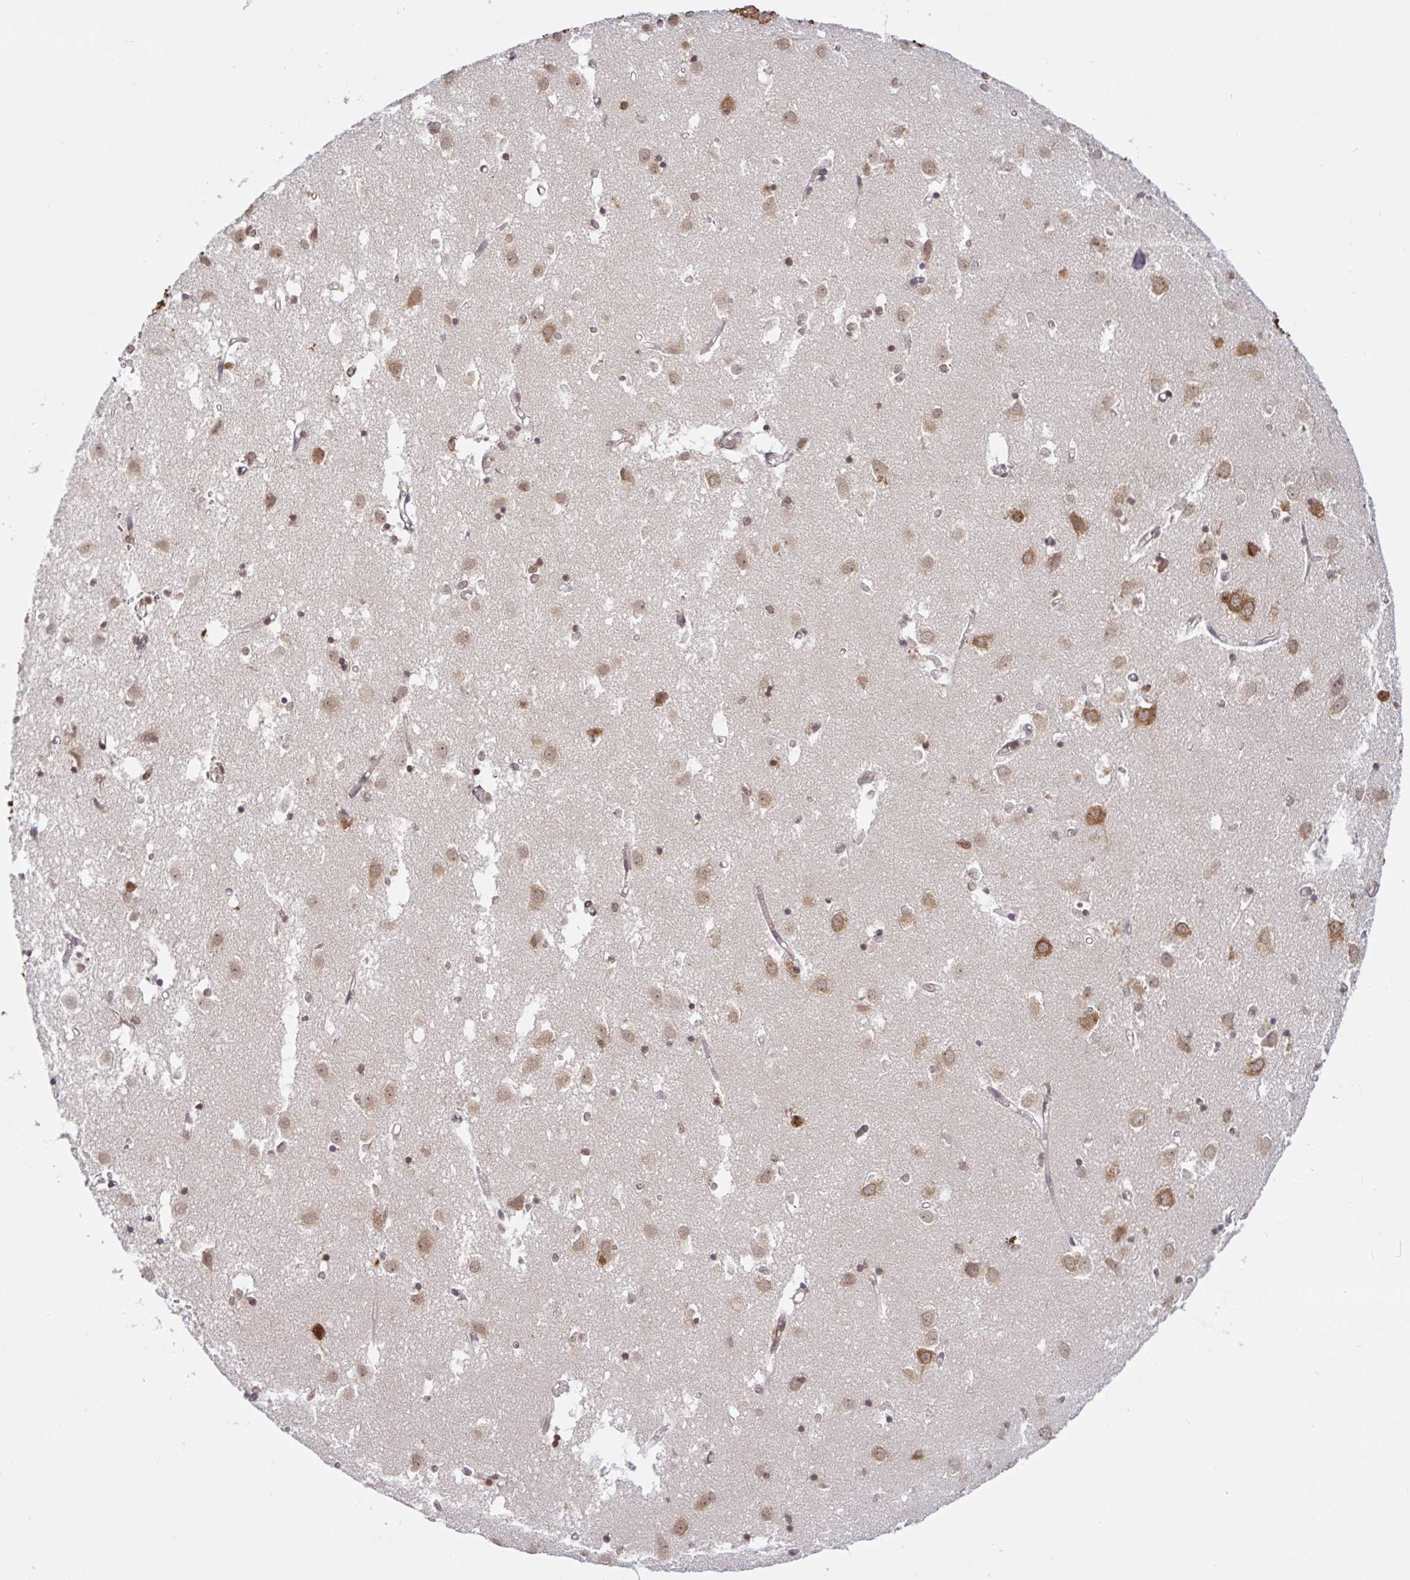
{"staining": {"intensity": "weak", "quantity": "25%-75%", "location": "cytoplasmic/membranous"}, "tissue": "caudate", "cell_type": "Glial cells", "image_type": "normal", "snomed": [{"axis": "morphology", "description": "Normal tissue, NOS"}, {"axis": "topography", "description": "Lateral ventricle wall"}], "caption": "Weak cytoplasmic/membranous staining is appreciated in approximately 25%-75% of glial cells in benign caudate.", "gene": "LARP1", "patient": {"sex": "male", "age": 70}}